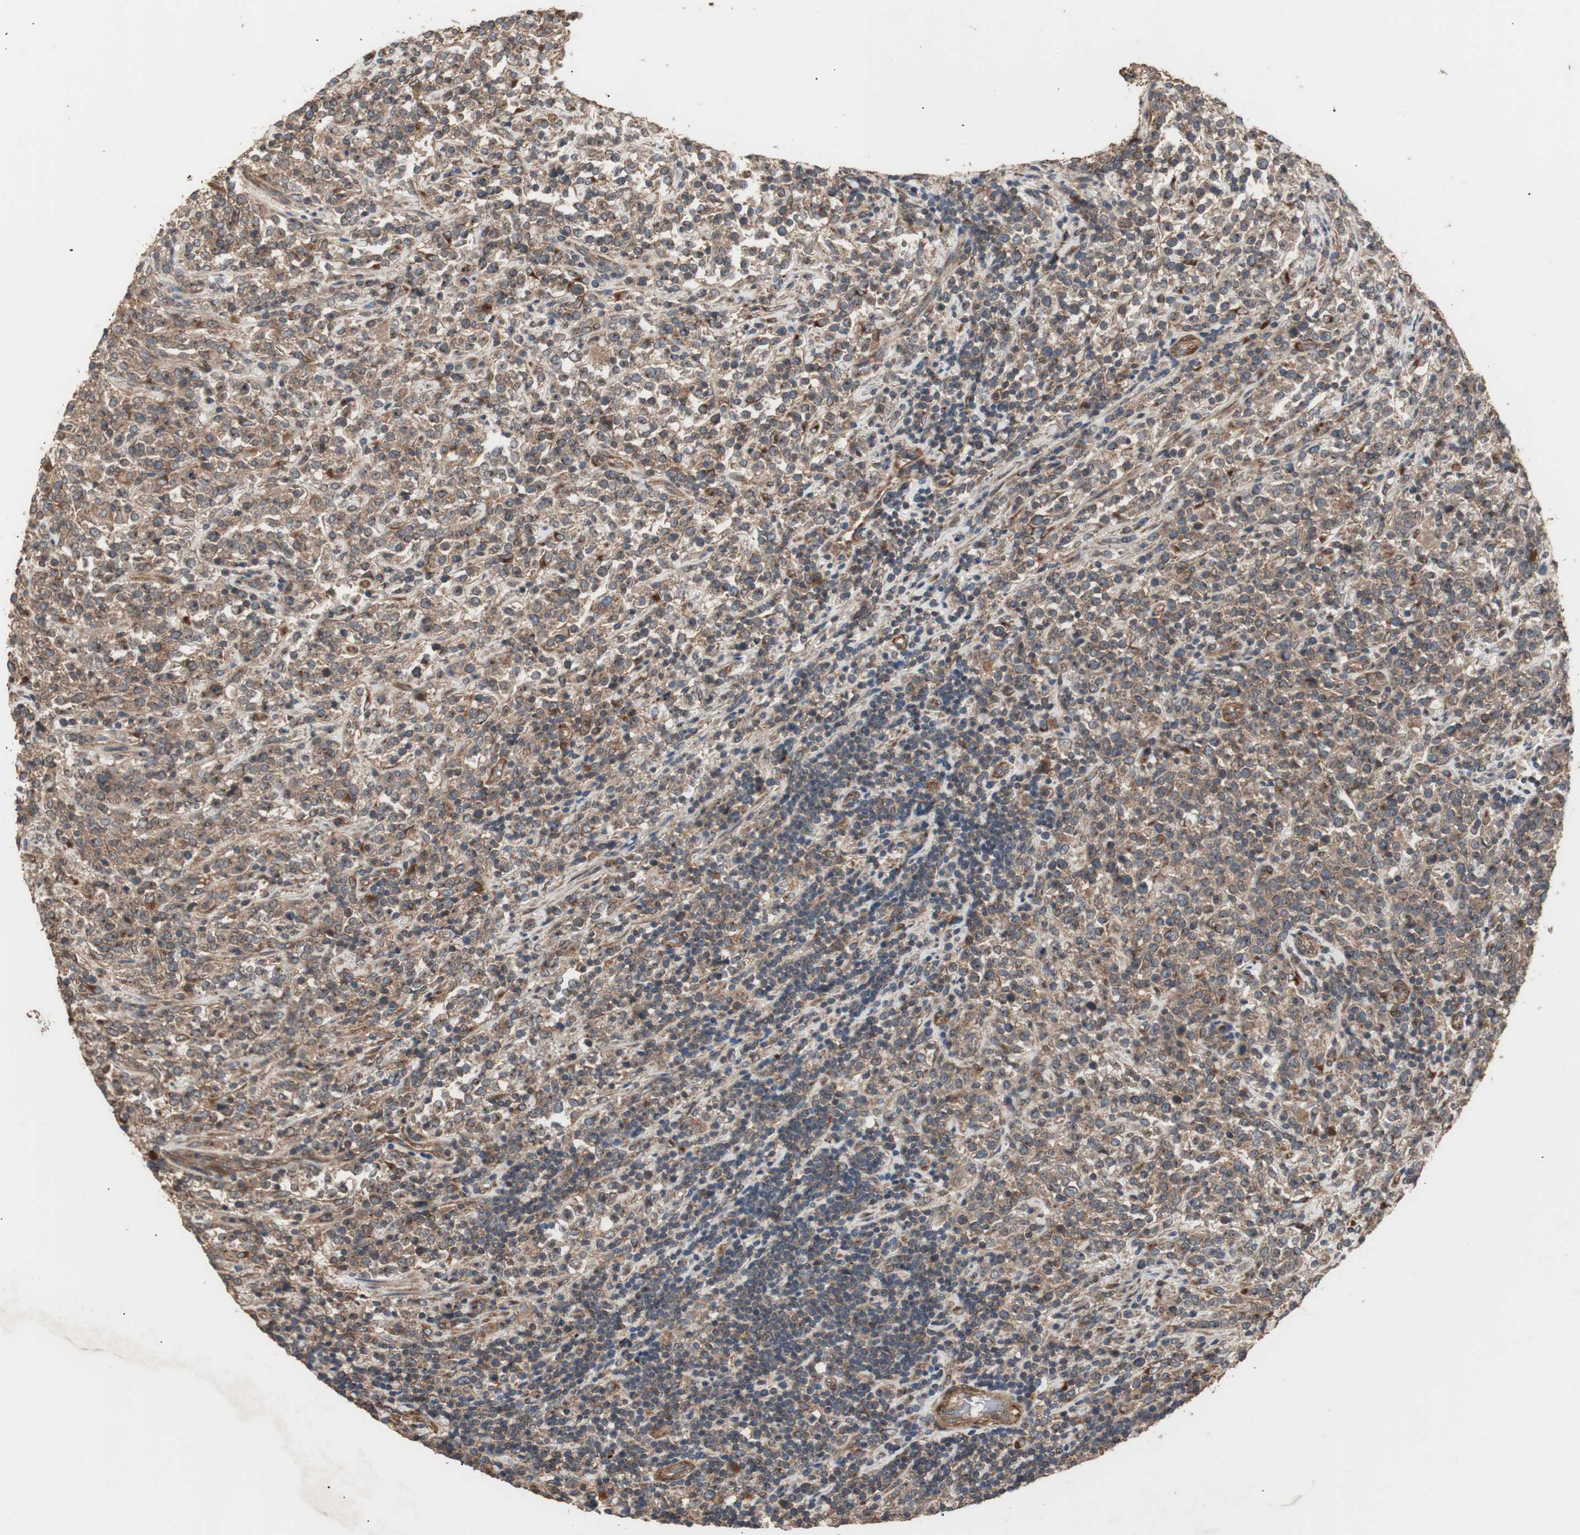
{"staining": {"intensity": "weak", "quantity": ">75%", "location": "cytoplasmic/membranous"}, "tissue": "lymphoma", "cell_type": "Tumor cells", "image_type": "cancer", "snomed": [{"axis": "morphology", "description": "Malignant lymphoma, non-Hodgkin's type, High grade"}, {"axis": "topography", "description": "Soft tissue"}], "caption": "Immunohistochemical staining of human lymphoma demonstrates weak cytoplasmic/membranous protein expression in about >75% of tumor cells.", "gene": "LZTS1", "patient": {"sex": "male", "age": 18}}